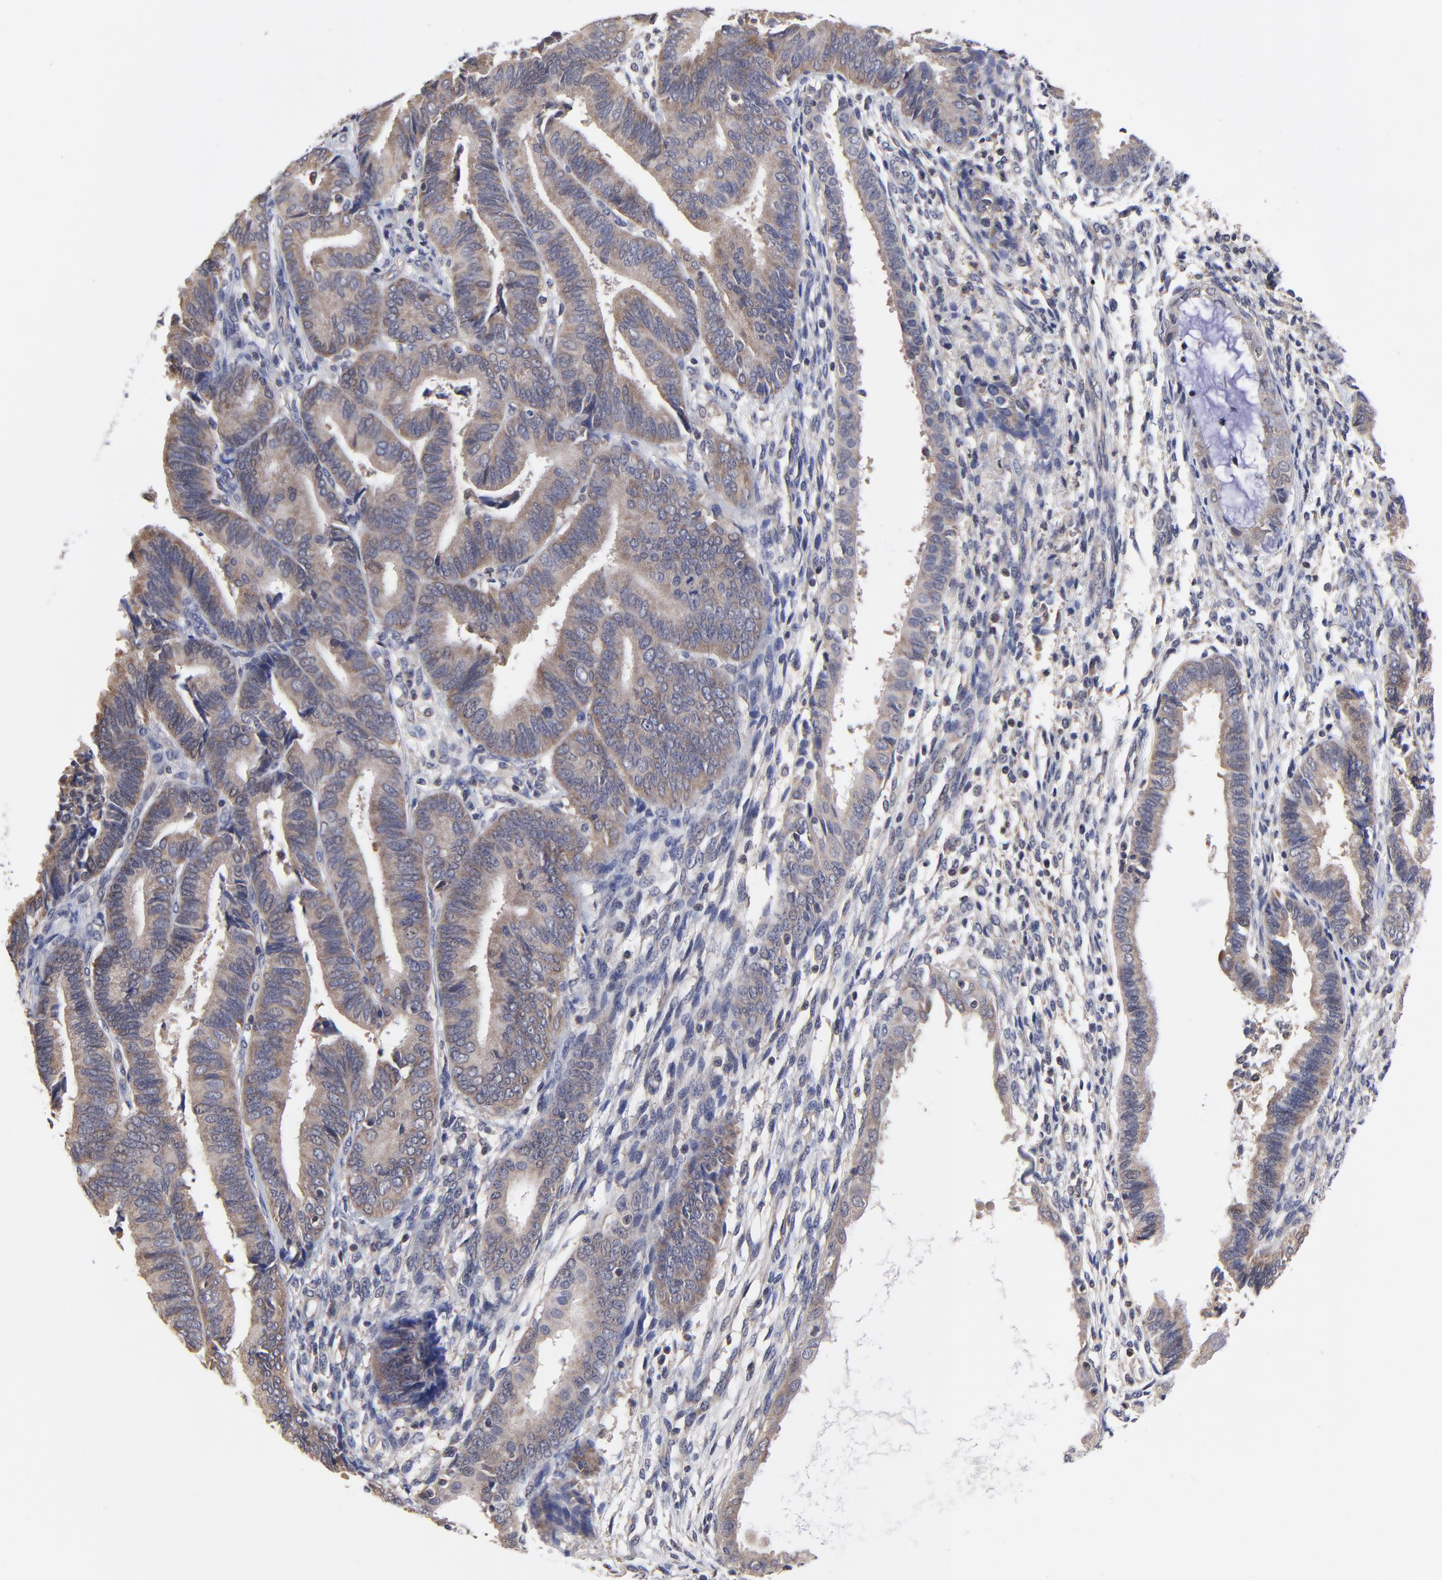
{"staining": {"intensity": "weak", "quantity": ">75%", "location": "cytoplasmic/membranous"}, "tissue": "endometrial cancer", "cell_type": "Tumor cells", "image_type": "cancer", "snomed": [{"axis": "morphology", "description": "Adenocarcinoma, NOS"}, {"axis": "topography", "description": "Endometrium"}], "caption": "The micrograph reveals staining of endometrial cancer (adenocarcinoma), revealing weak cytoplasmic/membranous protein expression (brown color) within tumor cells.", "gene": "PCMT1", "patient": {"sex": "female", "age": 63}}